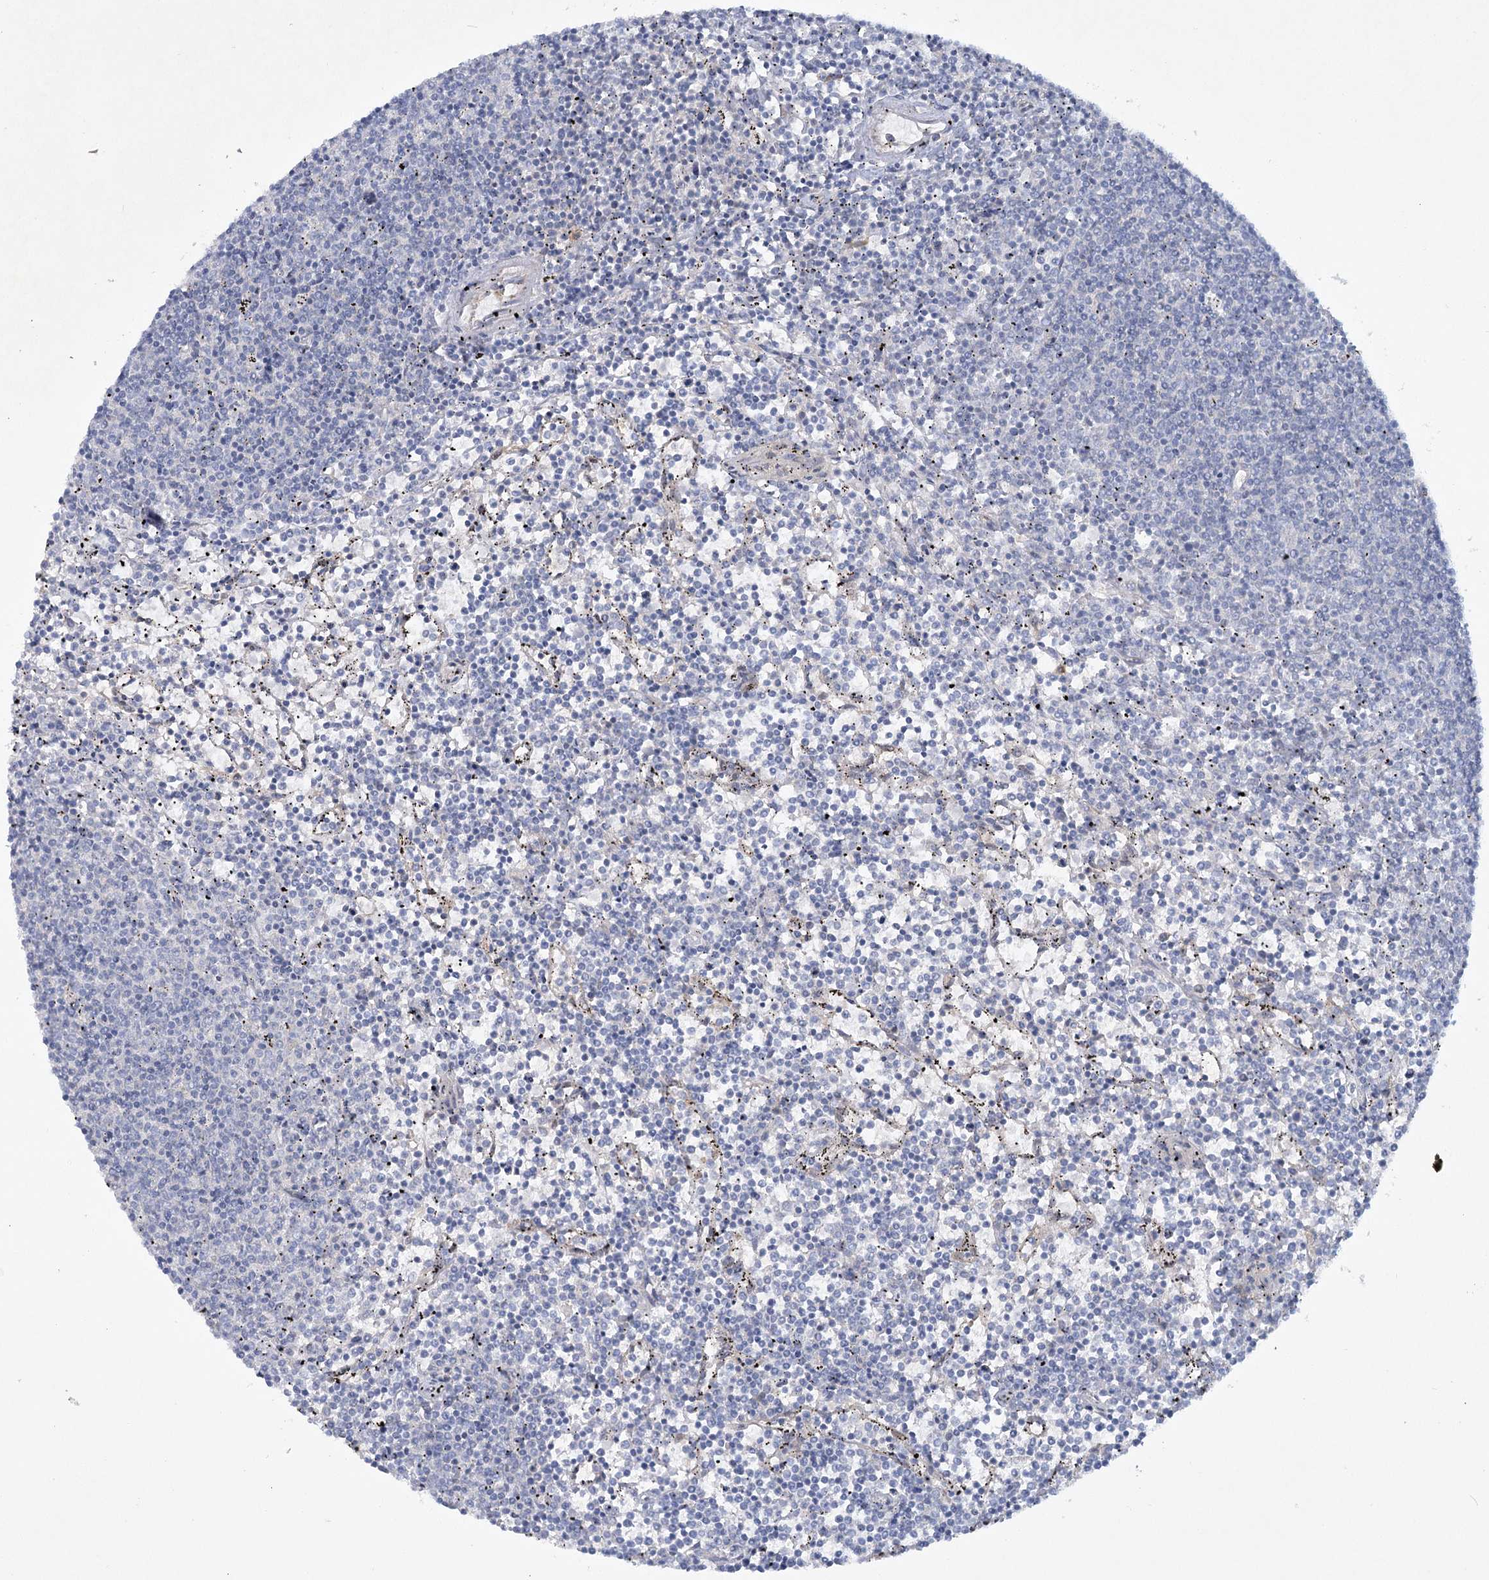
{"staining": {"intensity": "negative", "quantity": "none", "location": "none"}, "tissue": "lymphoma", "cell_type": "Tumor cells", "image_type": "cancer", "snomed": [{"axis": "morphology", "description": "Malignant lymphoma, non-Hodgkin's type, Low grade"}, {"axis": "topography", "description": "Spleen"}], "caption": "Tumor cells show no significant protein positivity in low-grade malignant lymphoma, non-Hodgkin's type.", "gene": "AAMDC", "patient": {"sex": "female", "age": 50}}